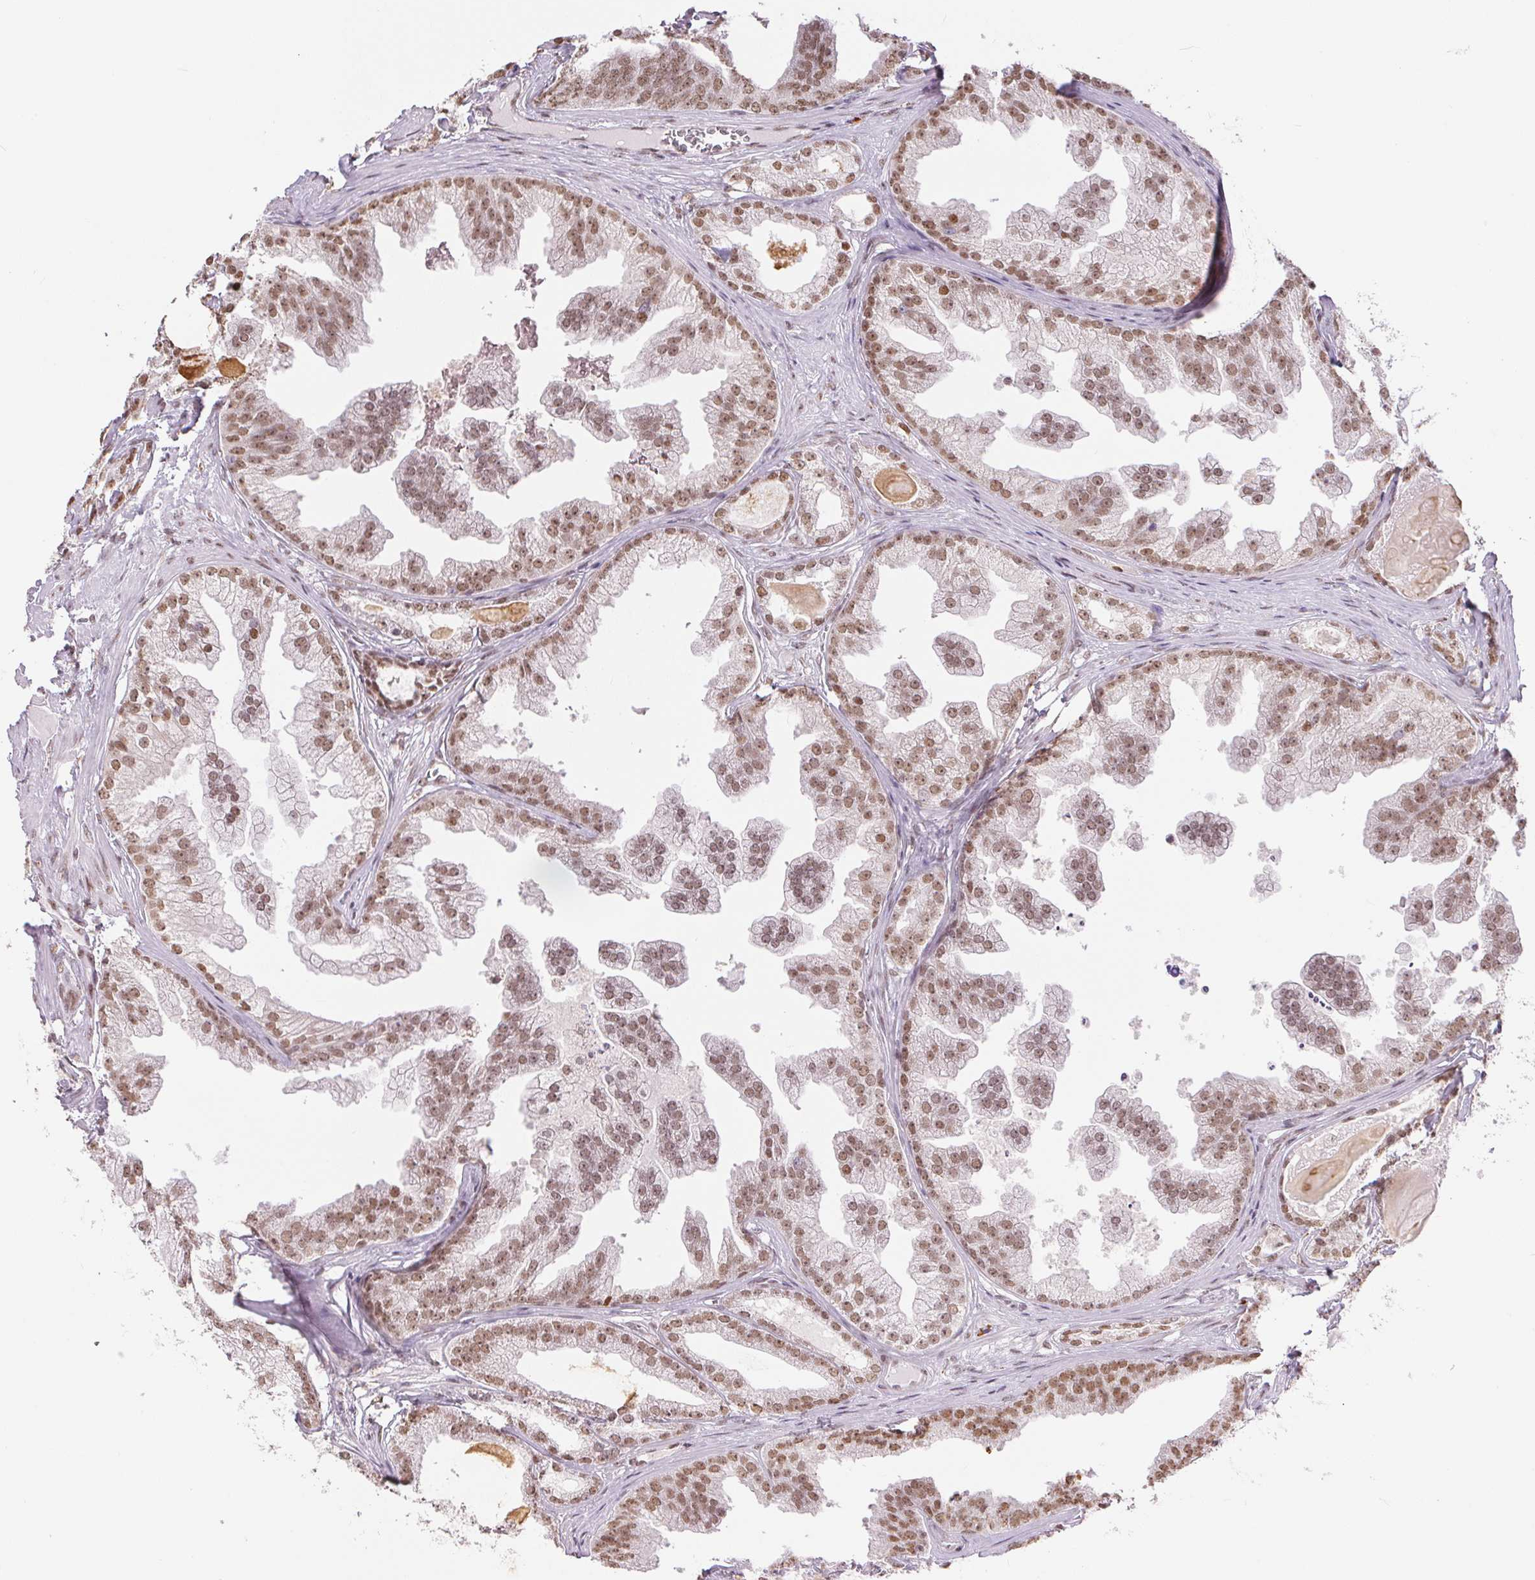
{"staining": {"intensity": "moderate", "quantity": ">75%", "location": "nuclear"}, "tissue": "prostate cancer", "cell_type": "Tumor cells", "image_type": "cancer", "snomed": [{"axis": "morphology", "description": "Adenocarcinoma, Low grade"}, {"axis": "topography", "description": "Prostate"}], "caption": "High-magnification brightfield microscopy of prostate cancer (adenocarcinoma (low-grade)) stained with DAB (3,3'-diaminobenzidine) (brown) and counterstained with hematoxylin (blue). tumor cells exhibit moderate nuclear positivity is present in approximately>75% of cells.", "gene": "NFE2L1", "patient": {"sex": "male", "age": 65}}